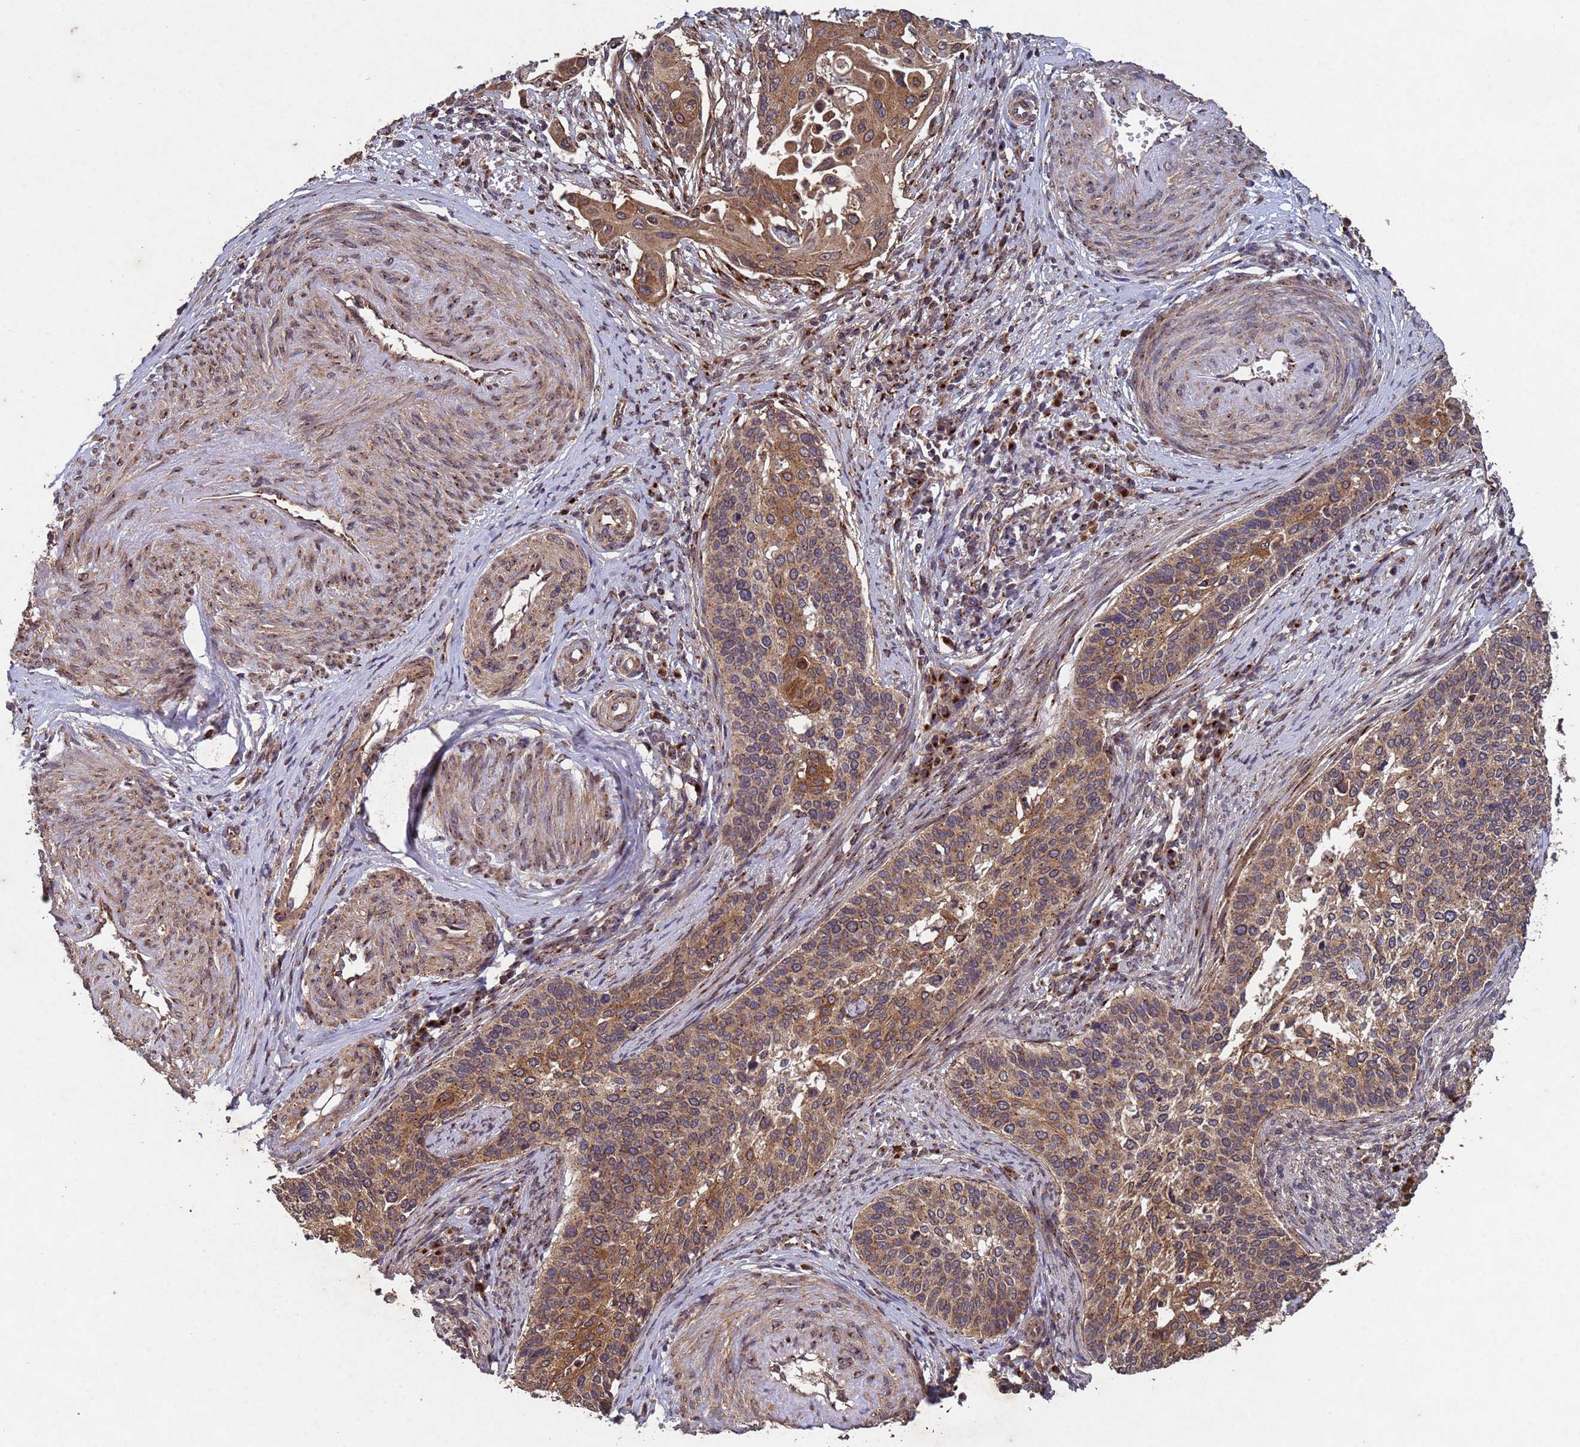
{"staining": {"intensity": "moderate", "quantity": ">75%", "location": "cytoplasmic/membranous"}, "tissue": "cervical cancer", "cell_type": "Tumor cells", "image_type": "cancer", "snomed": [{"axis": "morphology", "description": "Squamous cell carcinoma, NOS"}, {"axis": "topography", "description": "Cervix"}], "caption": "Immunohistochemistry (DAB (3,3'-diaminobenzidine)) staining of cervical cancer (squamous cell carcinoma) shows moderate cytoplasmic/membranous protein expression in about >75% of tumor cells. (brown staining indicates protein expression, while blue staining denotes nuclei).", "gene": "FASTKD1", "patient": {"sex": "female", "age": 44}}